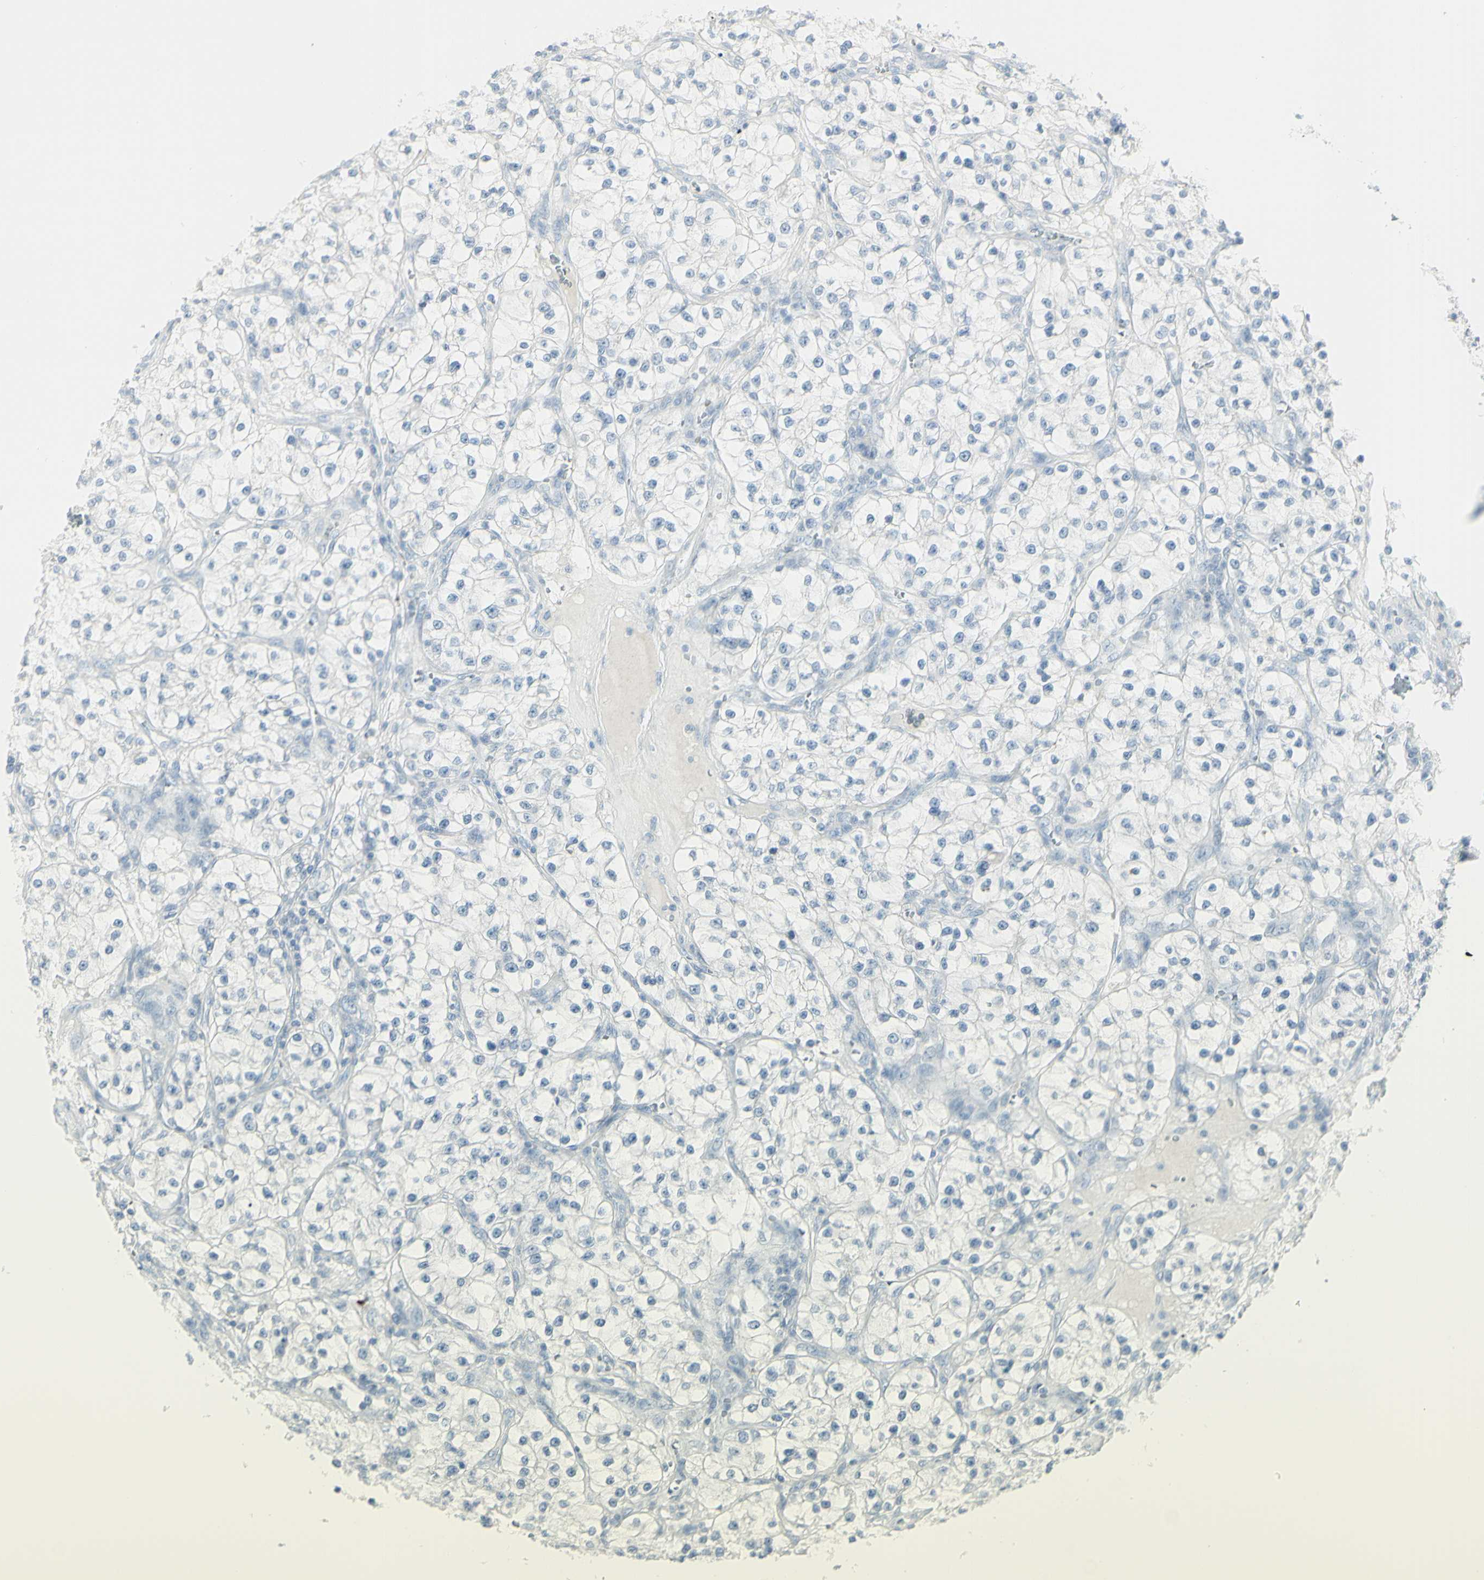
{"staining": {"intensity": "negative", "quantity": "none", "location": "none"}, "tissue": "renal cancer", "cell_type": "Tumor cells", "image_type": "cancer", "snomed": [{"axis": "morphology", "description": "Adenocarcinoma, NOS"}, {"axis": "topography", "description": "Kidney"}], "caption": "This image is of adenocarcinoma (renal) stained with immunohistochemistry to label a protein in brown with the nuclei are counter-stained blue. There is no staining in tumor cells.", "gene": "MDK", "patient": {"sex": "female", "age": 57}}